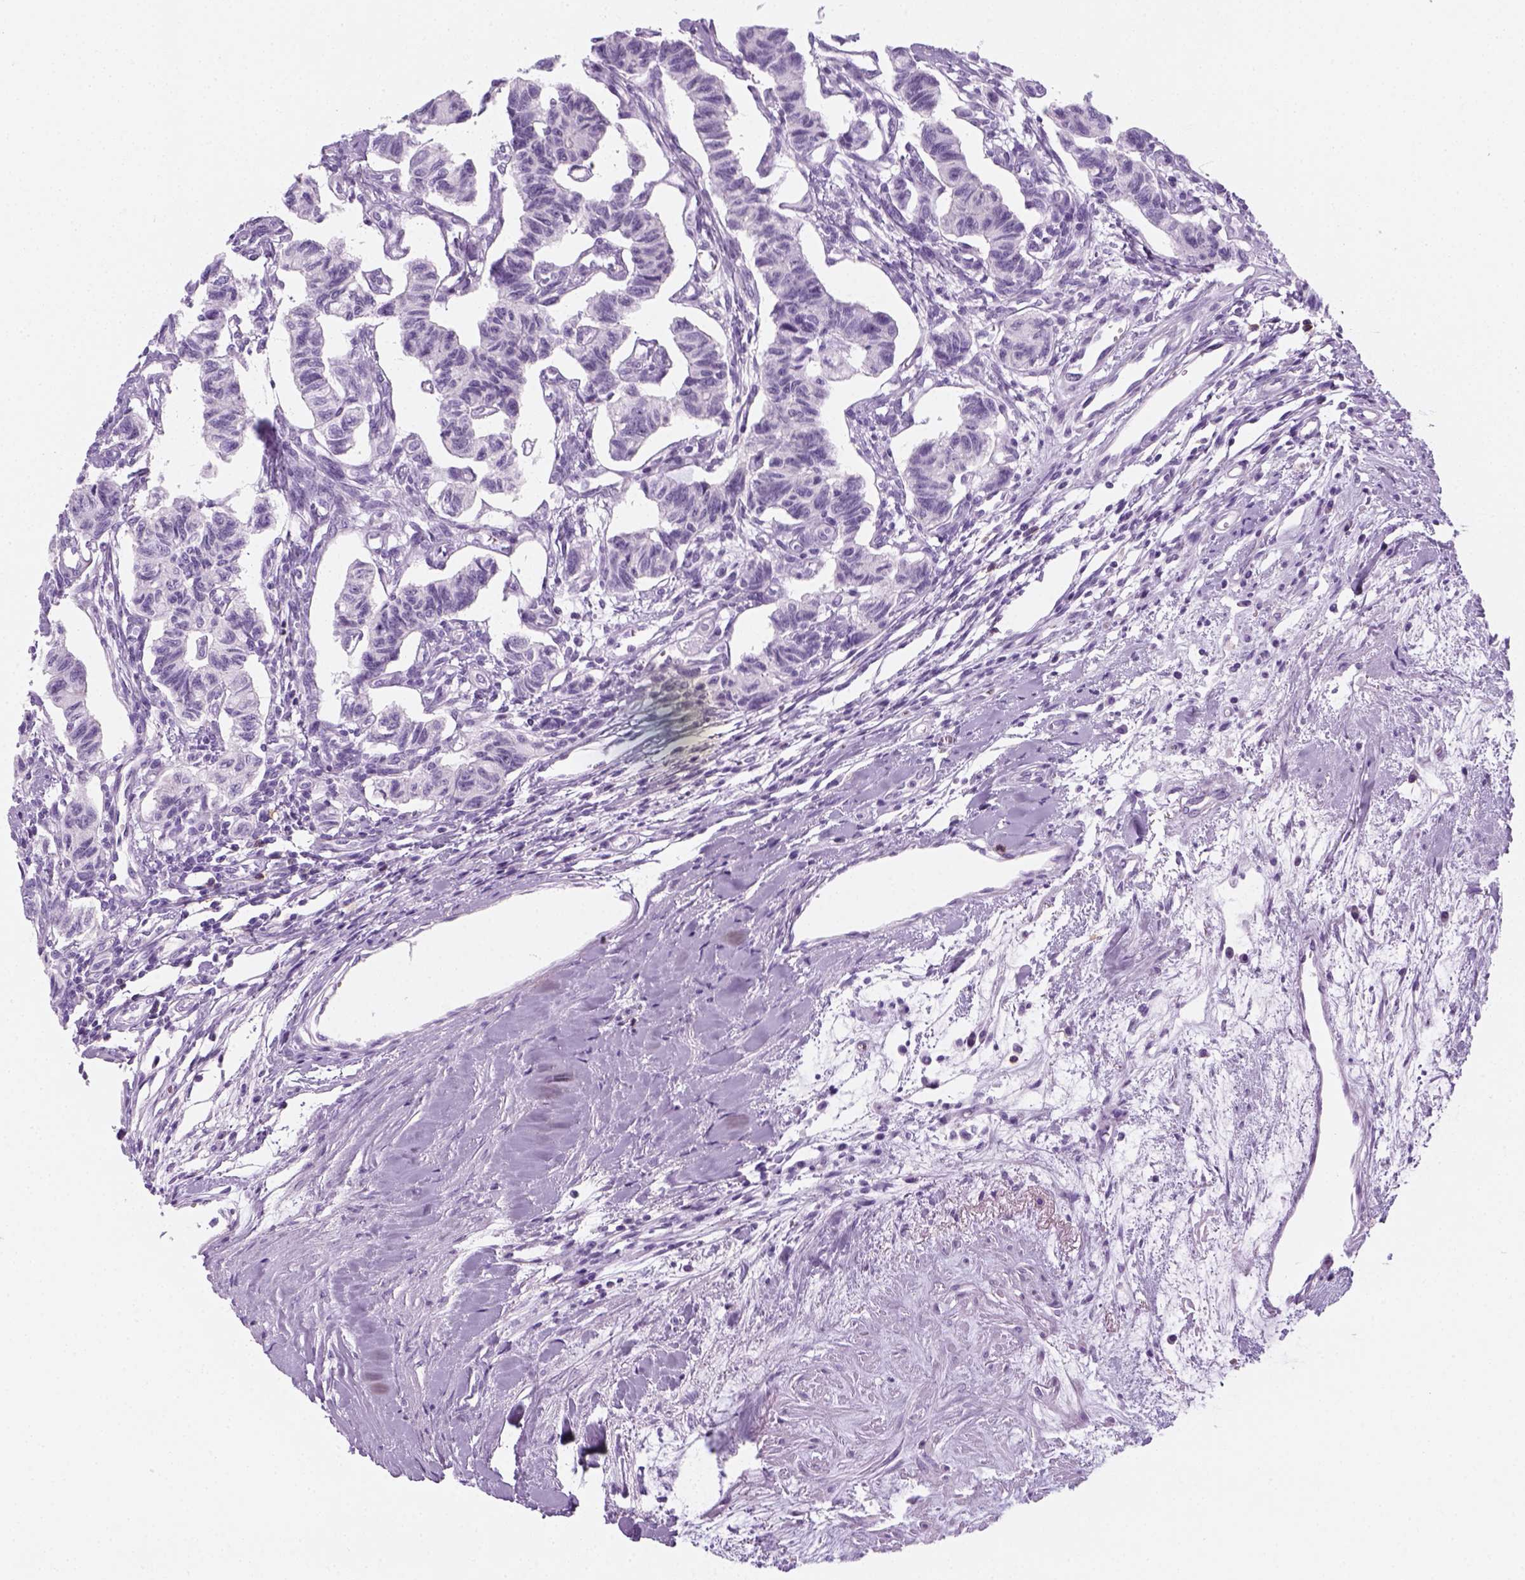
{"staining": {"intensity": "negative", "quantity": "none", "location": "none"}, "tissue": "carcinoid", "cell_type": "Tumor cells", "image_type": "cancer", "snomed": [{"axis": "morphology", "description": "Carcinoid, malignant, NOS"}, {"axis": "topography", "description": "Kidney"}], "caption": "This is an immunohistochemistry (IHC) photomicrograph of carcinoid. There is no expression in tumor cells.", "gene": "AQP3", "patient": {"sex": "female", "age": 41}}